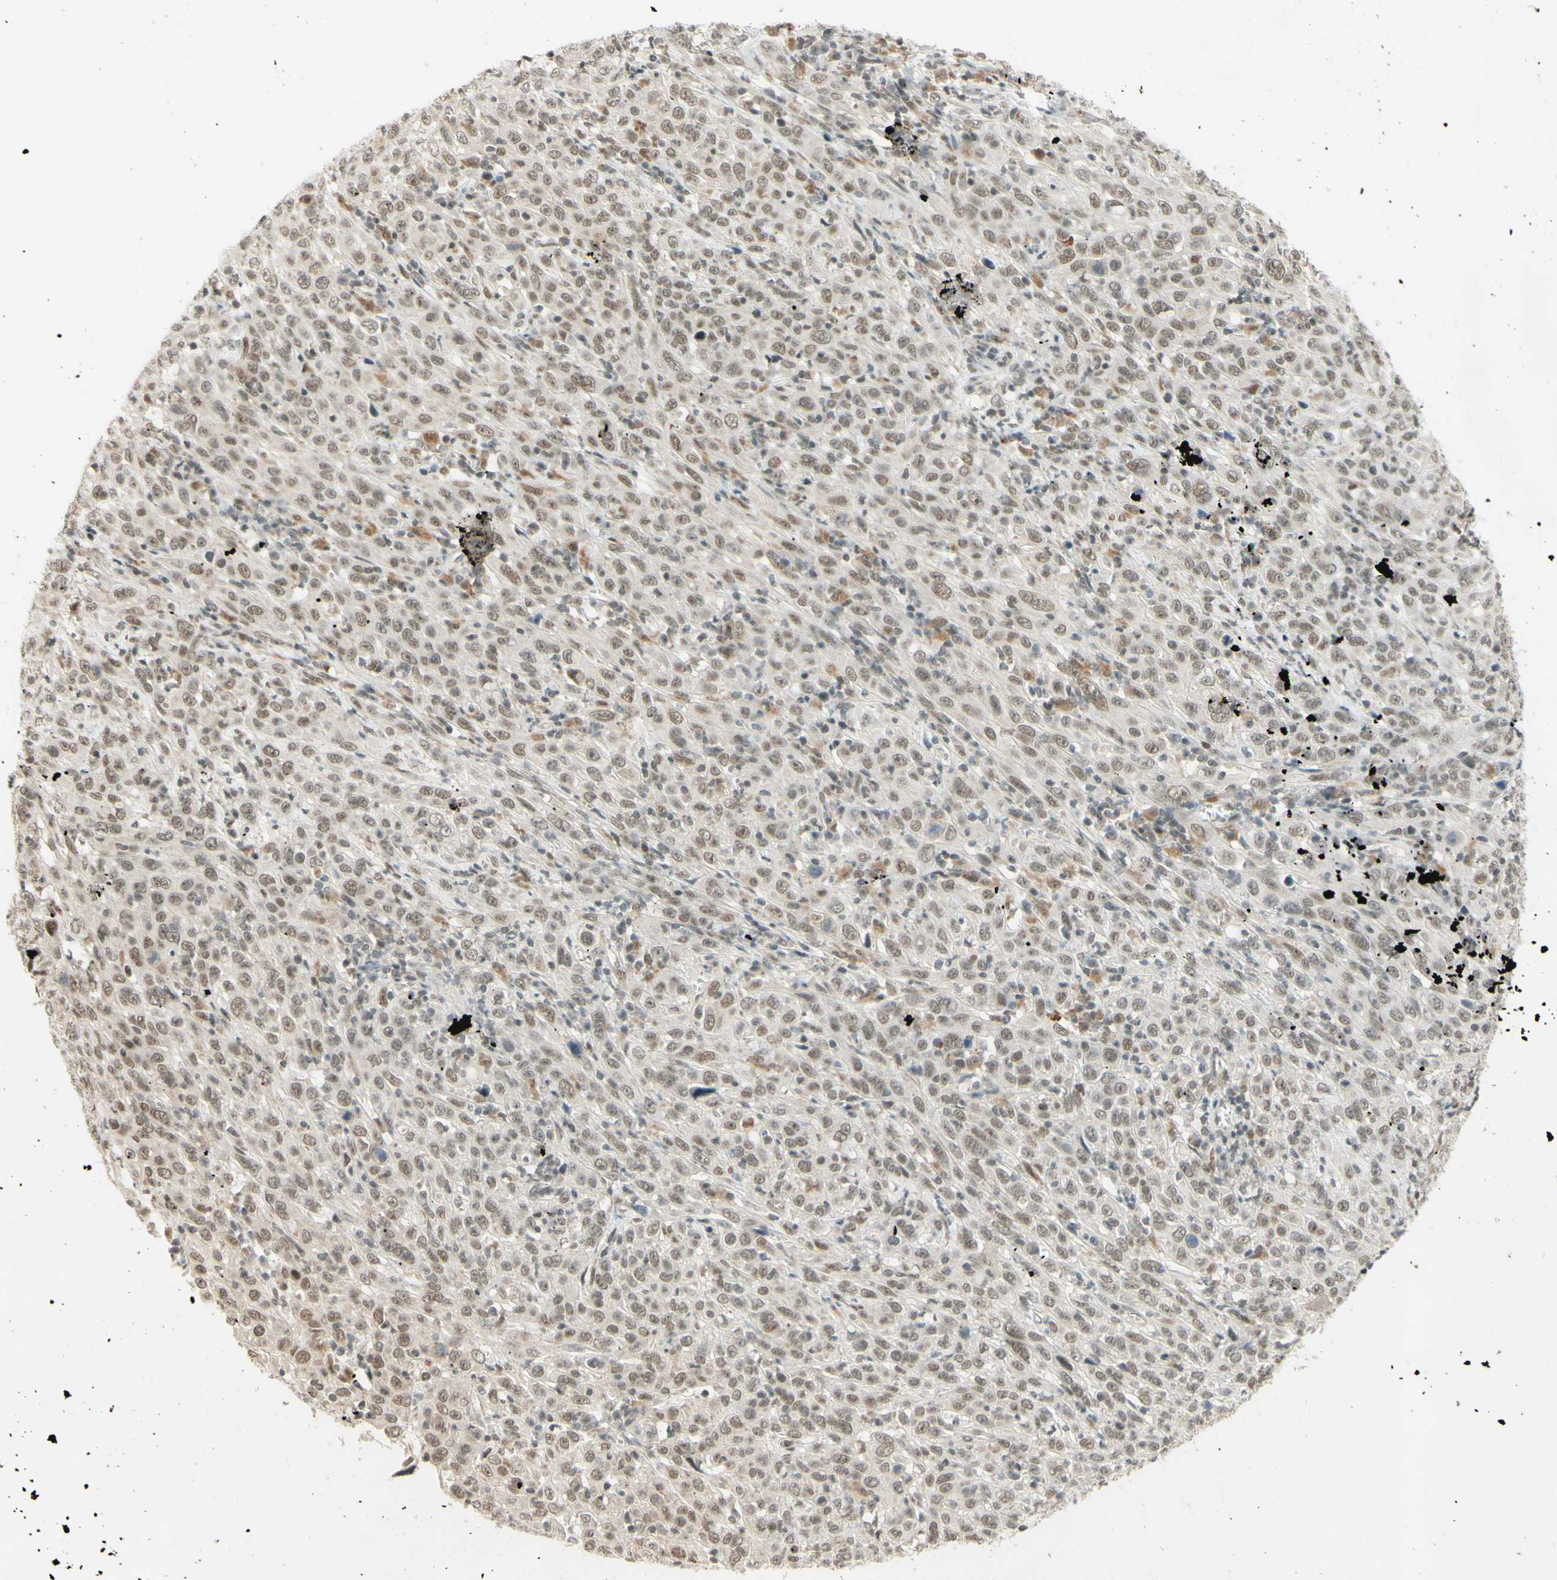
{"staining": {"intensity": "weak", "quantity": ">75%", "location": "nuclear"}, "tissue": "cervical cancer", "cell_type": "Tumor cells", "image_type": "cancer", "snomed": [{"axis": "morphology", "description": "Squamous cell carcinoma, NOS"}, {"axis": "topography", "description": "Cervix"}], "caption": "Cervical cancer (squamous cell carcinoma) tissue reveals weak nuclear expression in about >75% of tumor cells, visualized by immunohistochemistry. (Stains: DAB in brown, nuclei in blue, Microscopy: brightfield microscopy at high magnification).", "gene": "SMARCB1", "patient": {"sex": "female", "age": 46}}